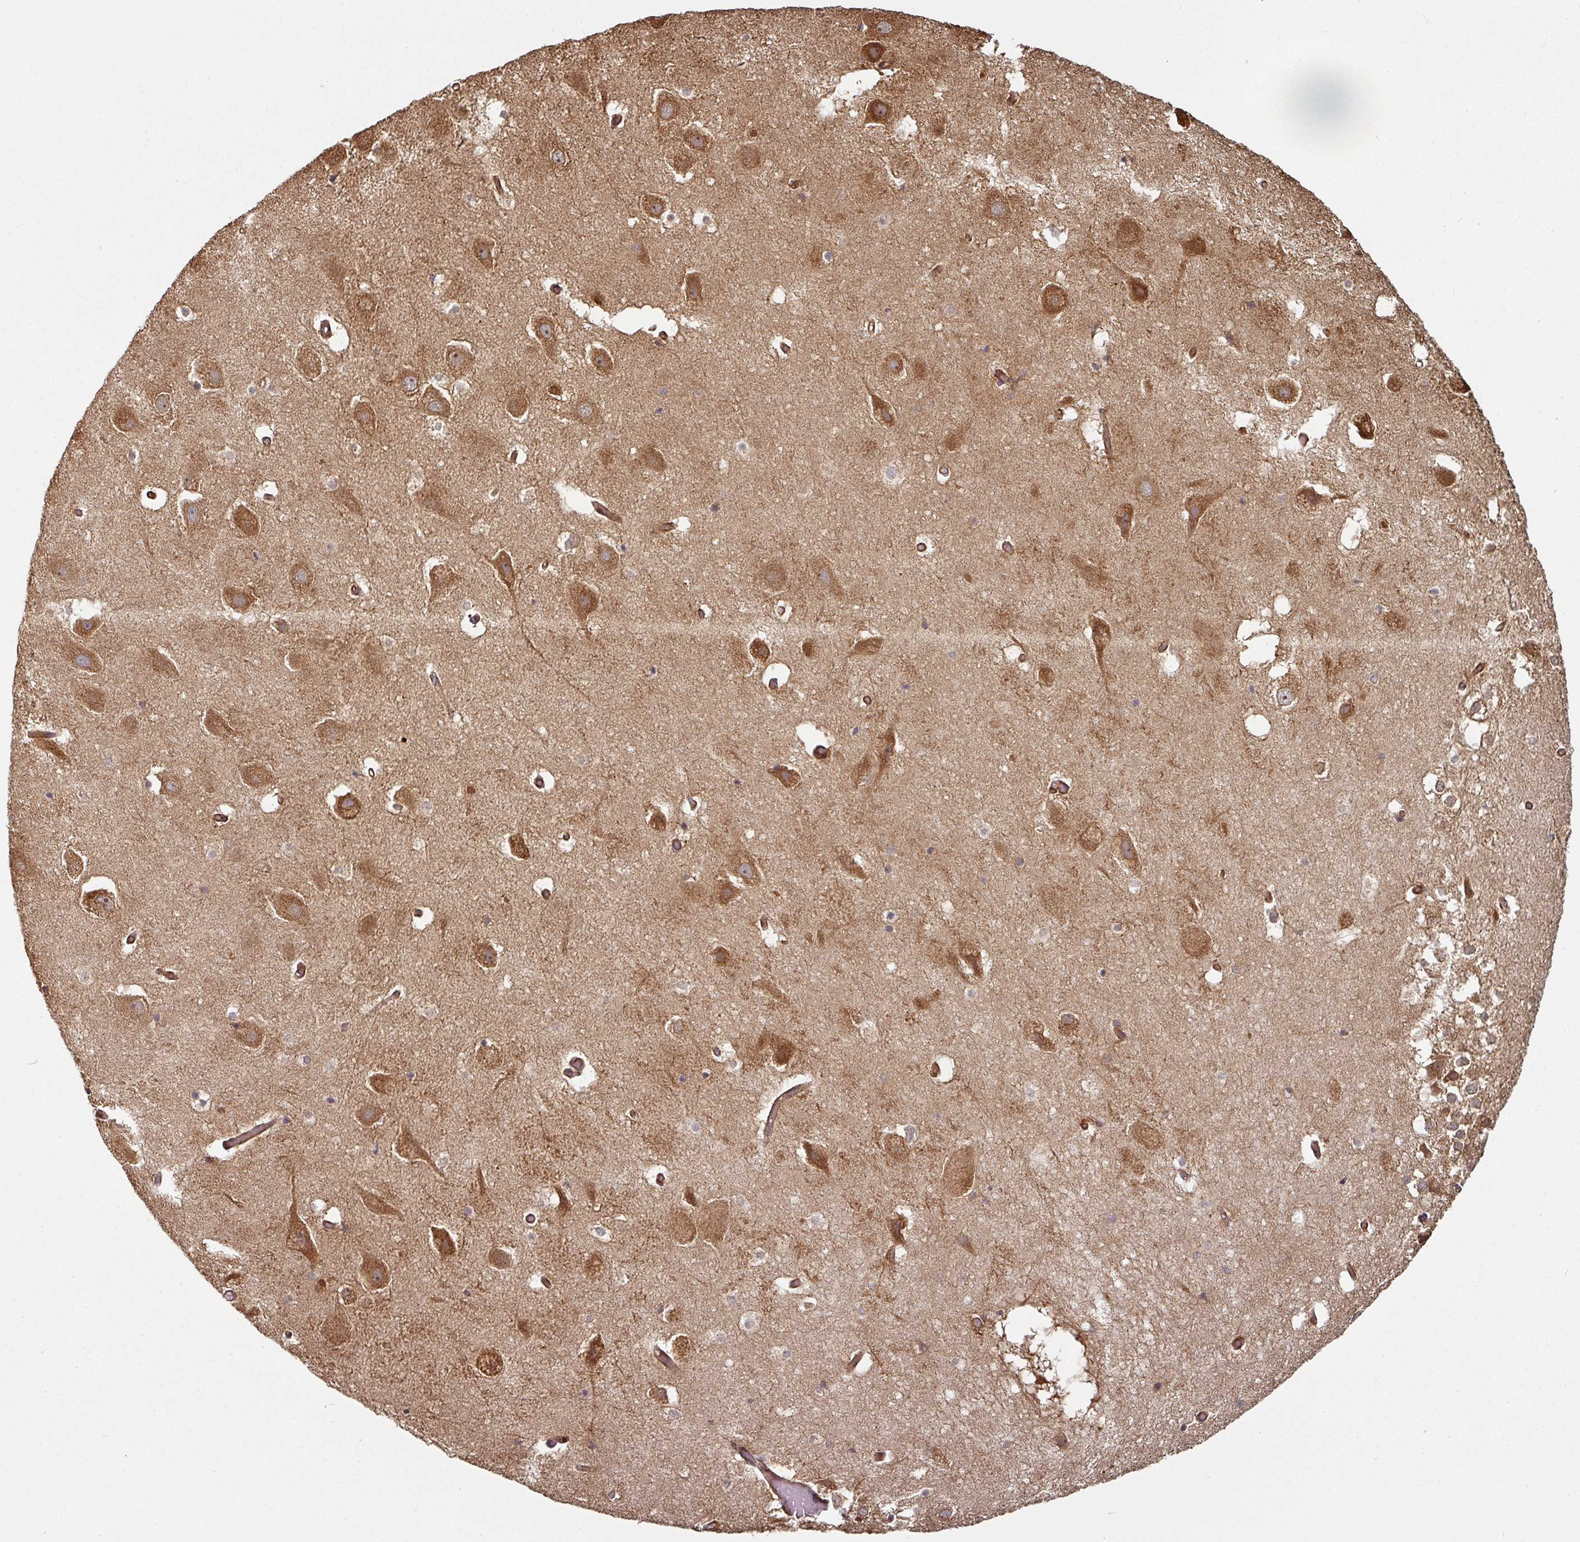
{"staining": {"intensity": "negative", "quantity": "none", "location": "none"}, "tissue": "hippocampus", "cell_type": "Glial cells", "image_type": "normal", "snomed": [{"axis": "morphology", "description": "Normal tissue, NOS"}, {"axis": "topography", "description": "Hippocampus"}], "caption": "Immunohistochemical staining of unremarkable human hippocampus displays no significant positivity in glial cells. The staining was performed using DAB (3,3'-diaminobenzidine) to visualize the protein expression in brown, while the nuclei were stained in blue with hematoxylin (Magnification: 20x).", "gene": "SIK1", "patient": {"sex": "female", "age": 52}}